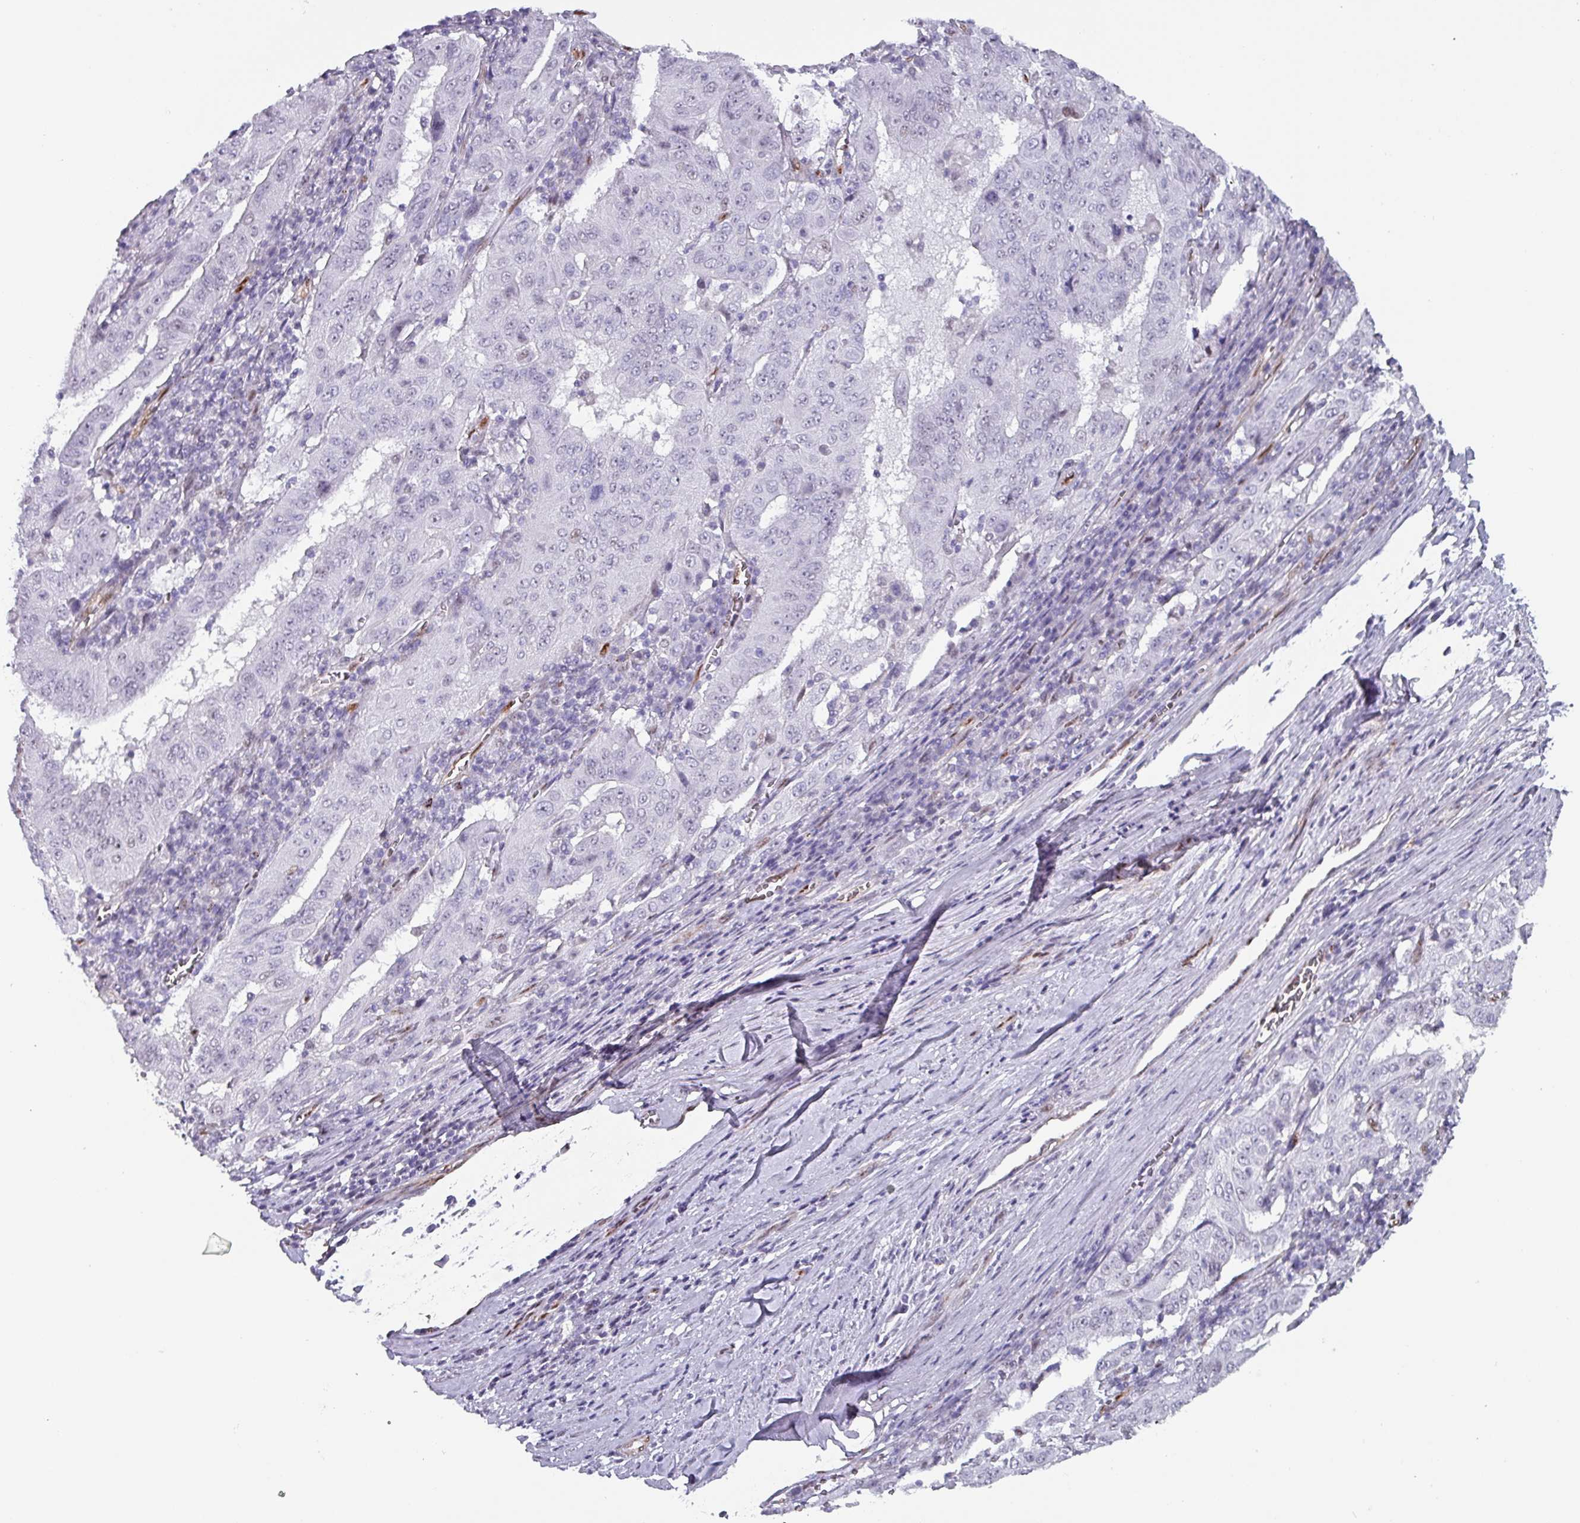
{"staining": {"intensity": "weak", "quantity": "<25%", "location": "nuclear"}, "tissue": "pancreatic cancer", "cell_type": "Tumor cells", "image_type": "cancer", "snomed": [{"axis": "morphology", "description": "Adenocarcinoma, NOS"}, {"axis": "topography", "description": "Pancreas"}], "caption": "Histopathology image shows no protein staining in tumor cells of pancreatic cancer (adenocarcinoma) tissue.", "gene": "ZNF816-ZNF321P", "patient": {"sex": "male", "age": 63}}